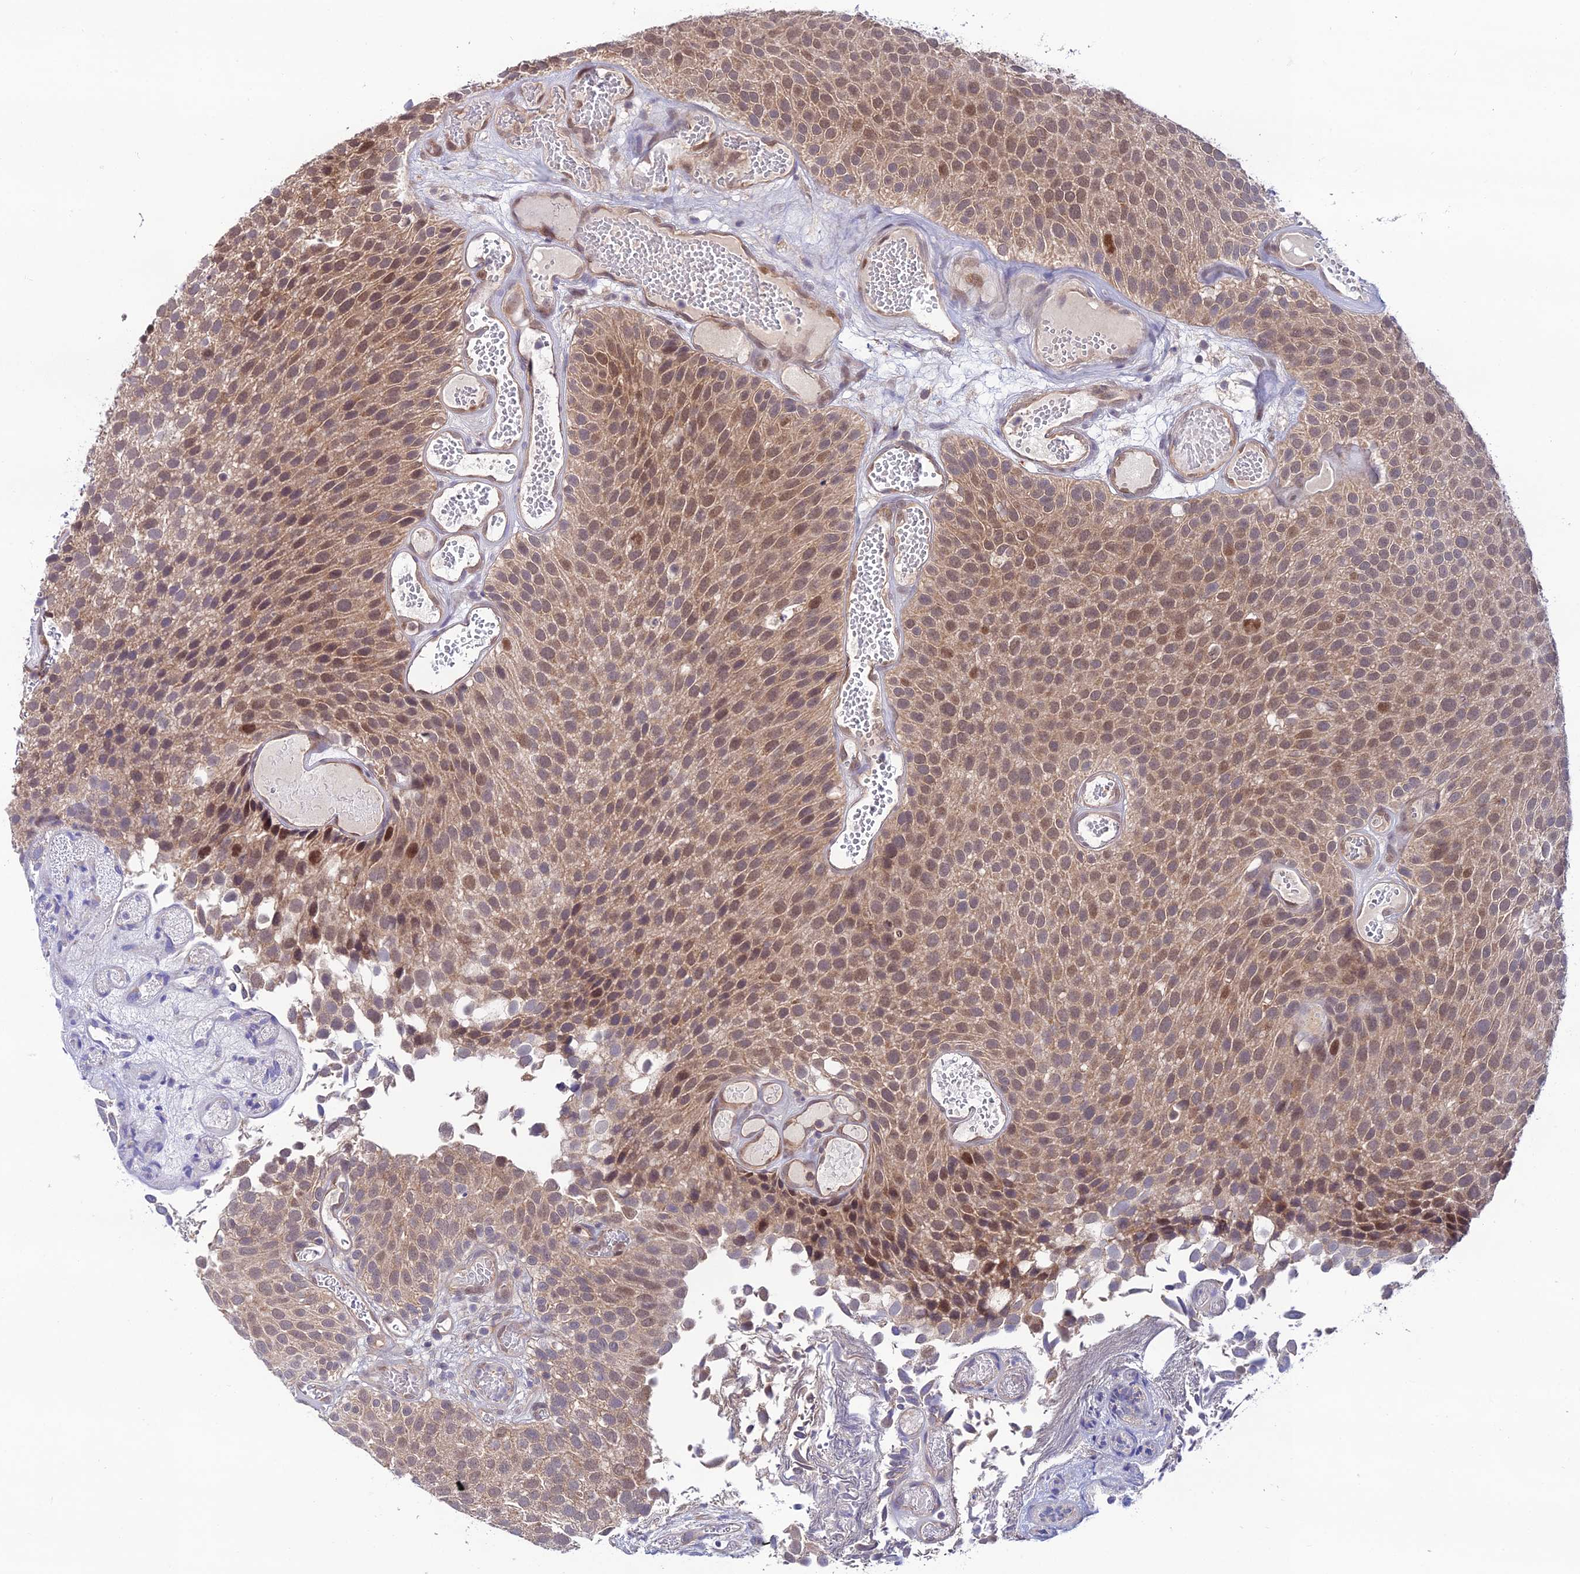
{"staining": {"intensity": "moderate", "quantity": ">75%", "location": "cytoplasmic/membranous,nuclear"}, "tissue": "urothelial cancer", "cell_type": "Tumor cells", "image_type": "cancer", "snomed": [{"axis": "morphology", "description": "Urothelial carcinoma, Low grade"}, {"axis": "topography", "description": "Urinary bladder"}], "caption": "Approximately >75% of tumor cells in human low-grade urothelial carcinoma exhibit moderate cytoplasmic/membranous and nuclear protein expression as visualized by brown immunohistochemical staining.", "gene": "TRIM40", "patient": {"sex": "male", "age": 89}}